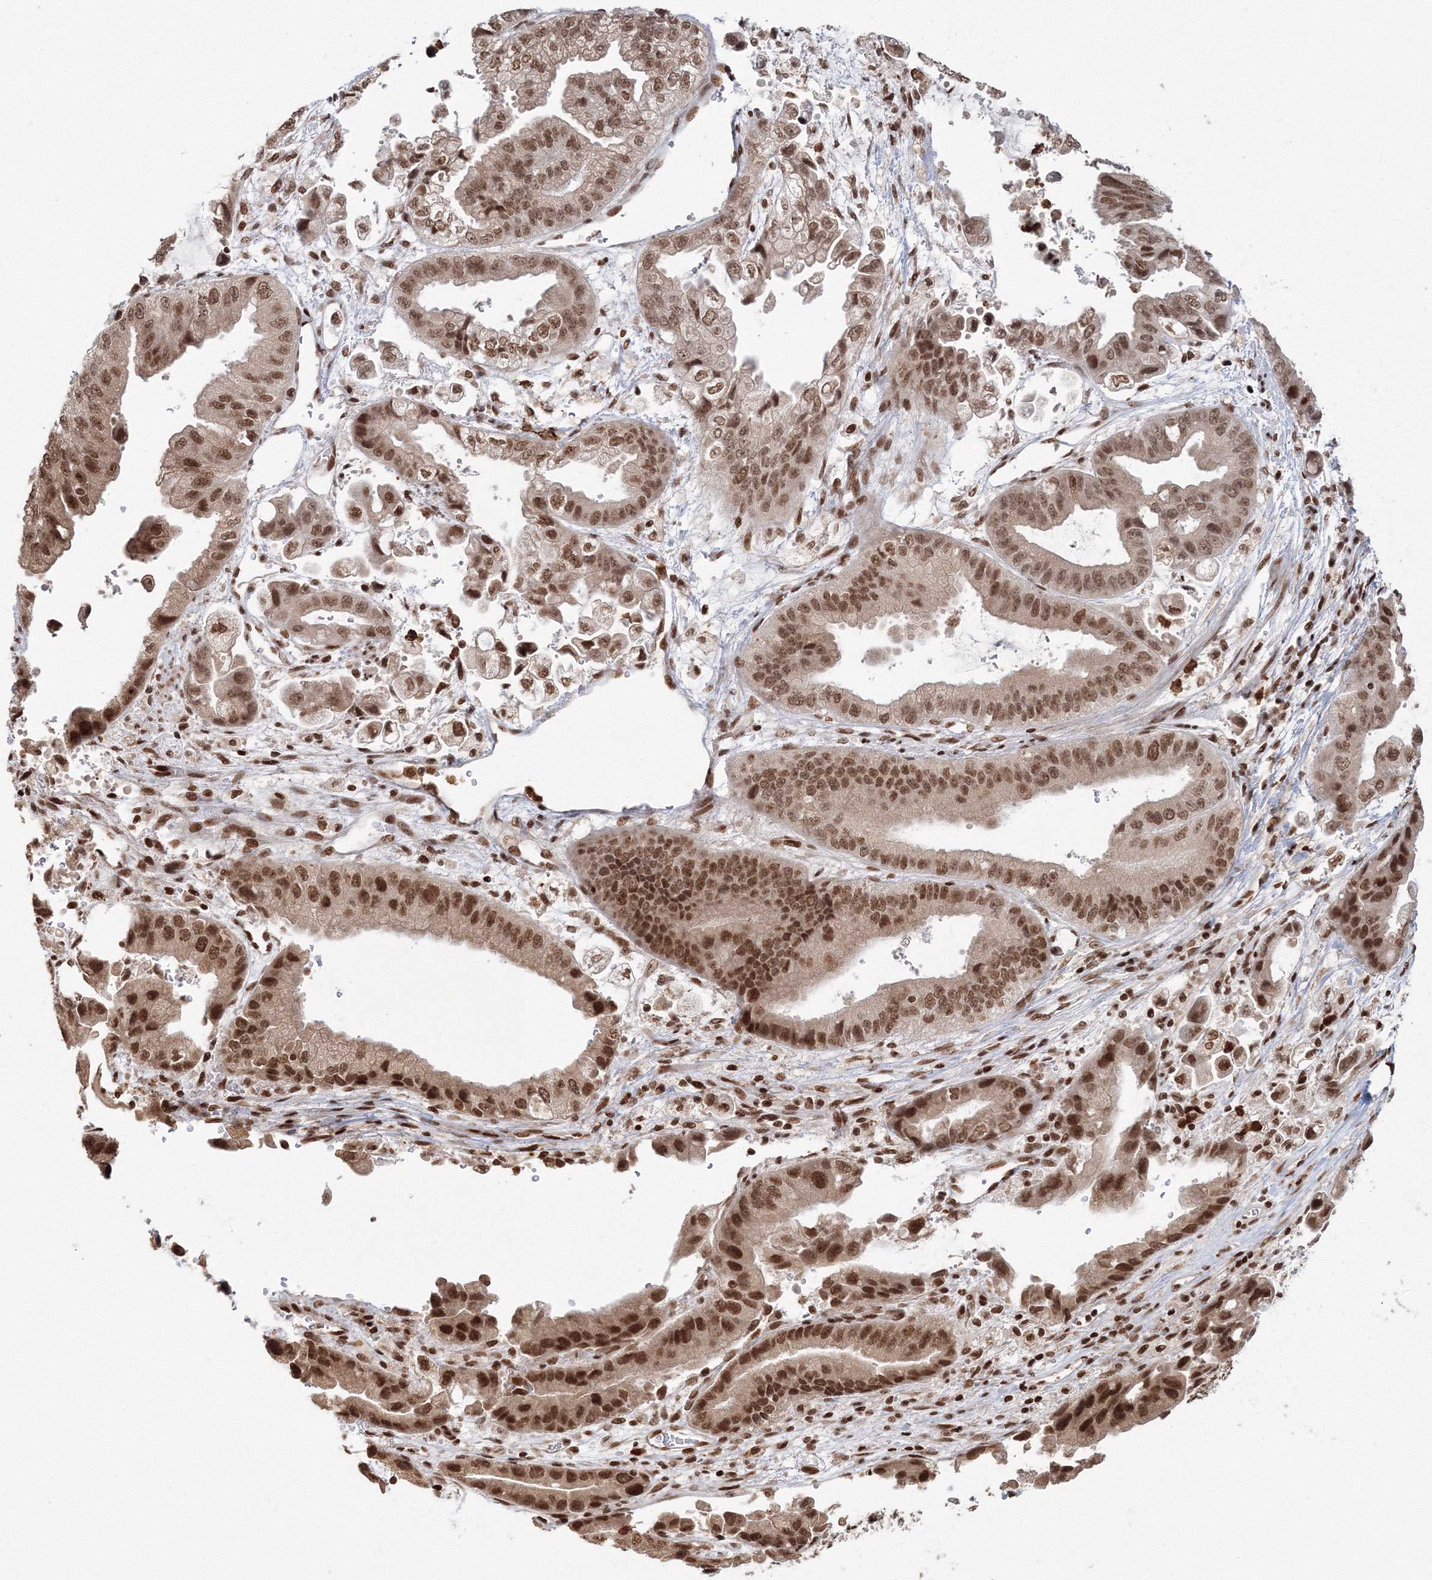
{"staining": {"intensity": "strong", "quantity": ">75%", "location": "nuclear"}, "tissue": "stomach cancer", "cell_type": "Tumor cells", "image_type": "cancer", "snomed": [{"axis": "morphology", "description": "Adenocarcinoma, NOS"}, {"axis": "topography", "description": "Stomach"}], "caption": "Immunohistochemical staining of adenocarcinoma (stomach) shows high levels of strong nuclear expression in approximately >75% of tumor cells.", "gene": "KIF20A", "patient": {"sex": "male", "age": 62}}